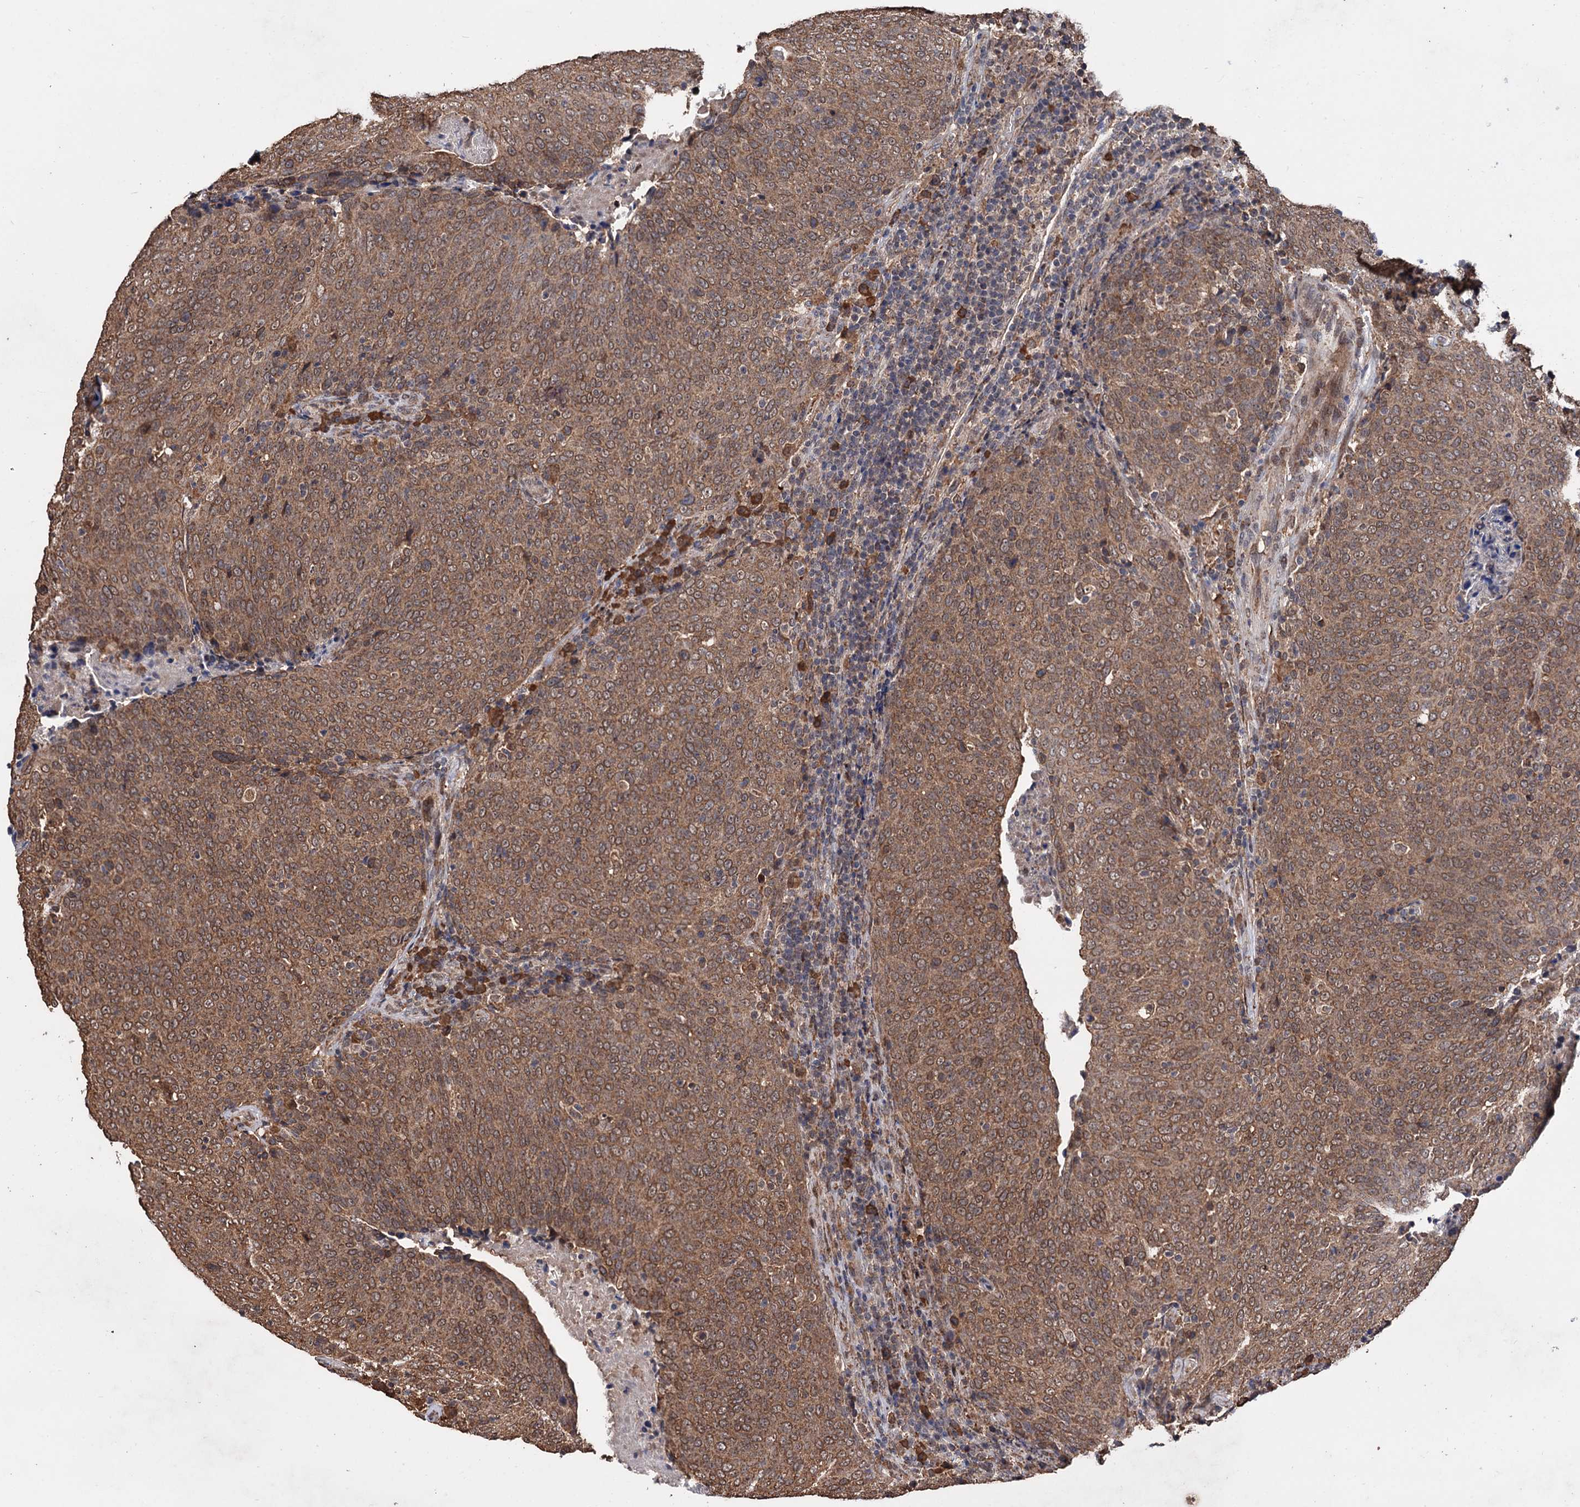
{"staining": {"intensity": "moderate", "quantity": ">75%", "location": "cytoplasmic/membranous,nuclear"}, "tissue": "head and neck cancer", "cell_type": "Tumor cells", "image_type": "cancer", "snomed": [{"axis": "morphology", "description": "Squamous cell carcinoma, NOS"}, {"axis": "morphology", "description": "Squamous cell carcinoma, metastatic, NOS"}, {"axis": "topography", "description": "Lymph node"}, {"axis": "topography", "description": "Head-Neck"}], "caption": "Protein expression analysis of human head and neck cancer reveals moderate cytoplasmic/membranous and nuclear expression in approximately >75% of tumor cells.", "gene": "TBC1D12", "patient": {"sex": "male", "age": 62}}